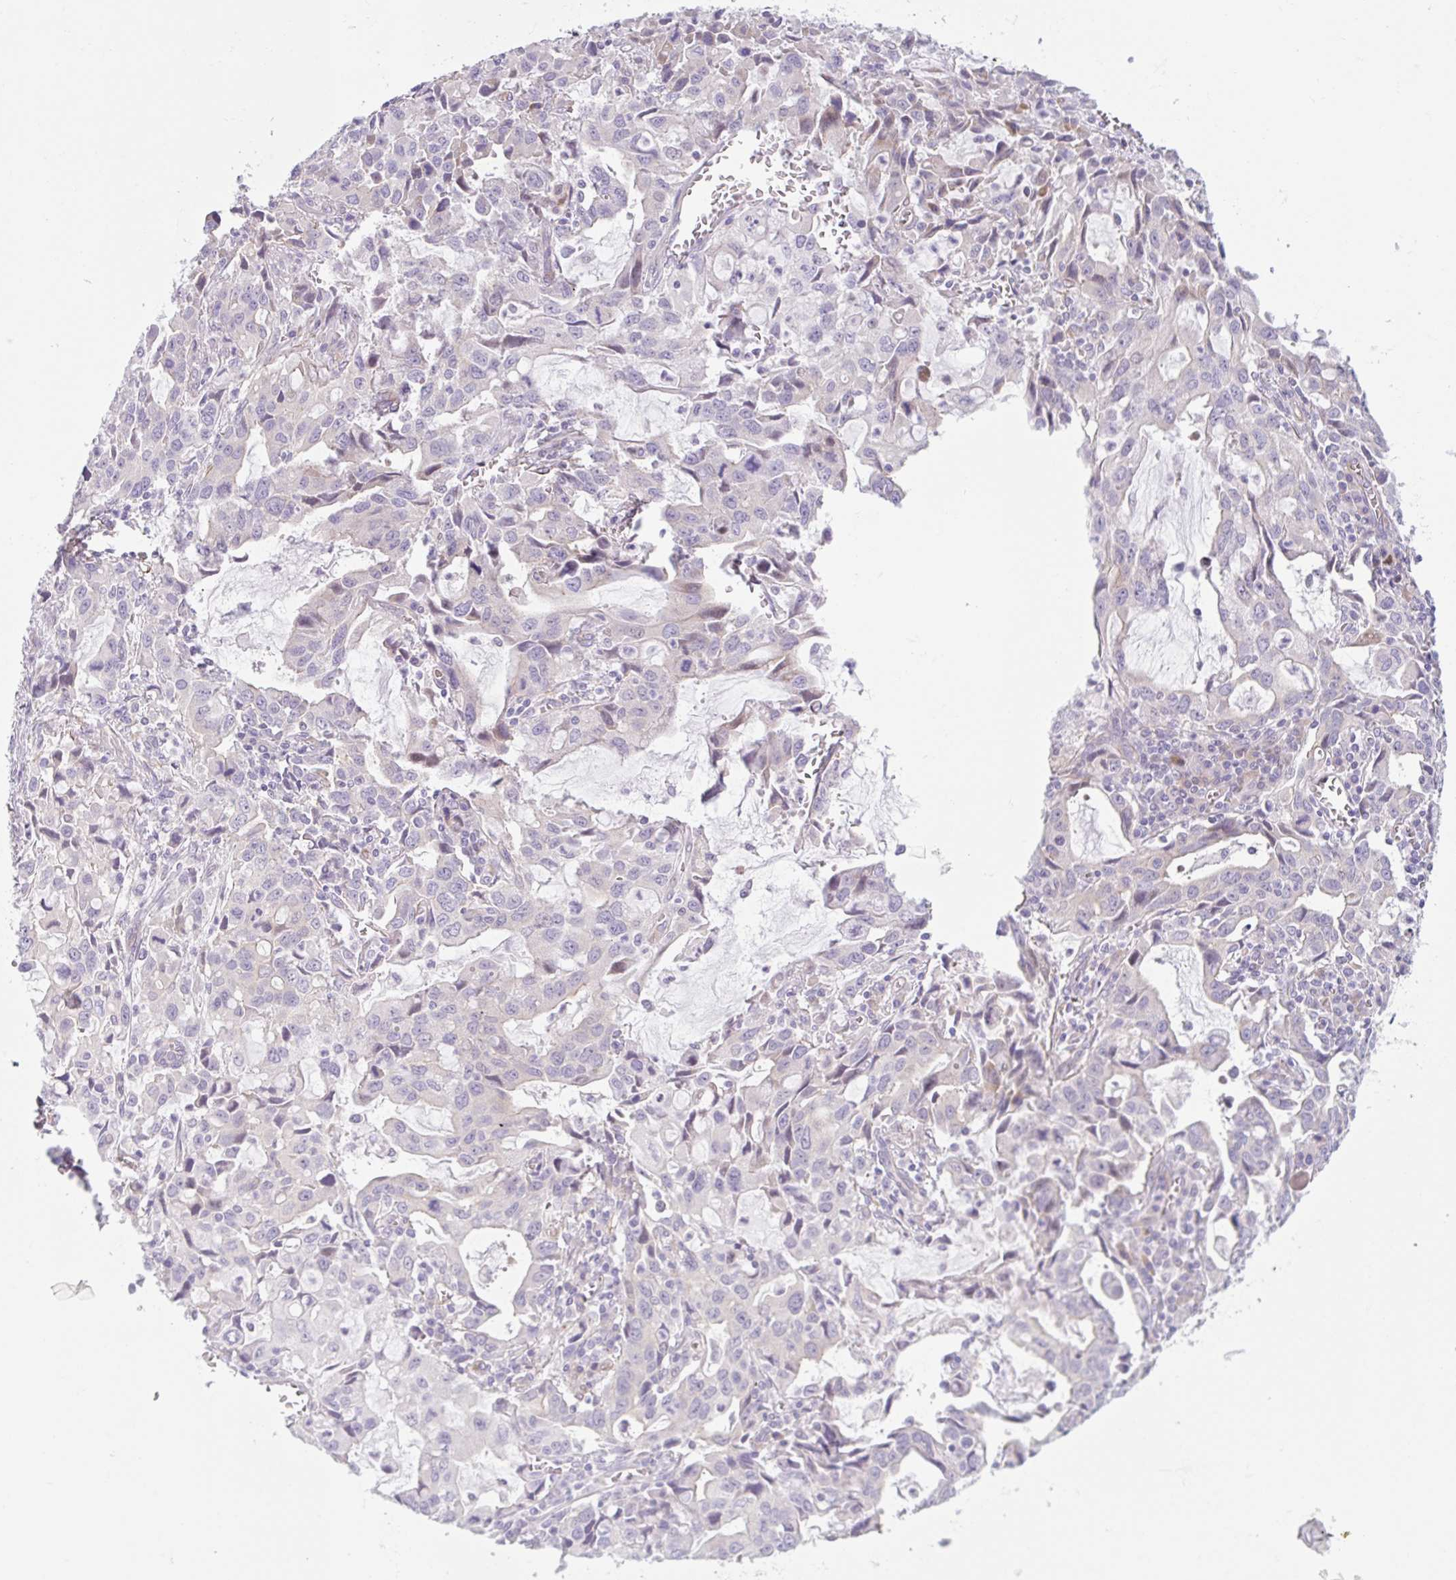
{"staining": {"intensity": "negative", "quantity": "none", "location": "none"}, "tissue": "stomach cancer", "cell_type": "Tumor cells", "image_type": "cancer", "snomed": [{"axis": "morphology", "description": "Adenocarcinoma, NOS"}, {"axis": "topography", "description": "Stomach, upper"}], "caption": "The histopathology image displays no significant staining in tumor cells of adenocarcinoma (stomach).", "gene": "MYH10", "patient": {"sex": "male", "age": 85}}